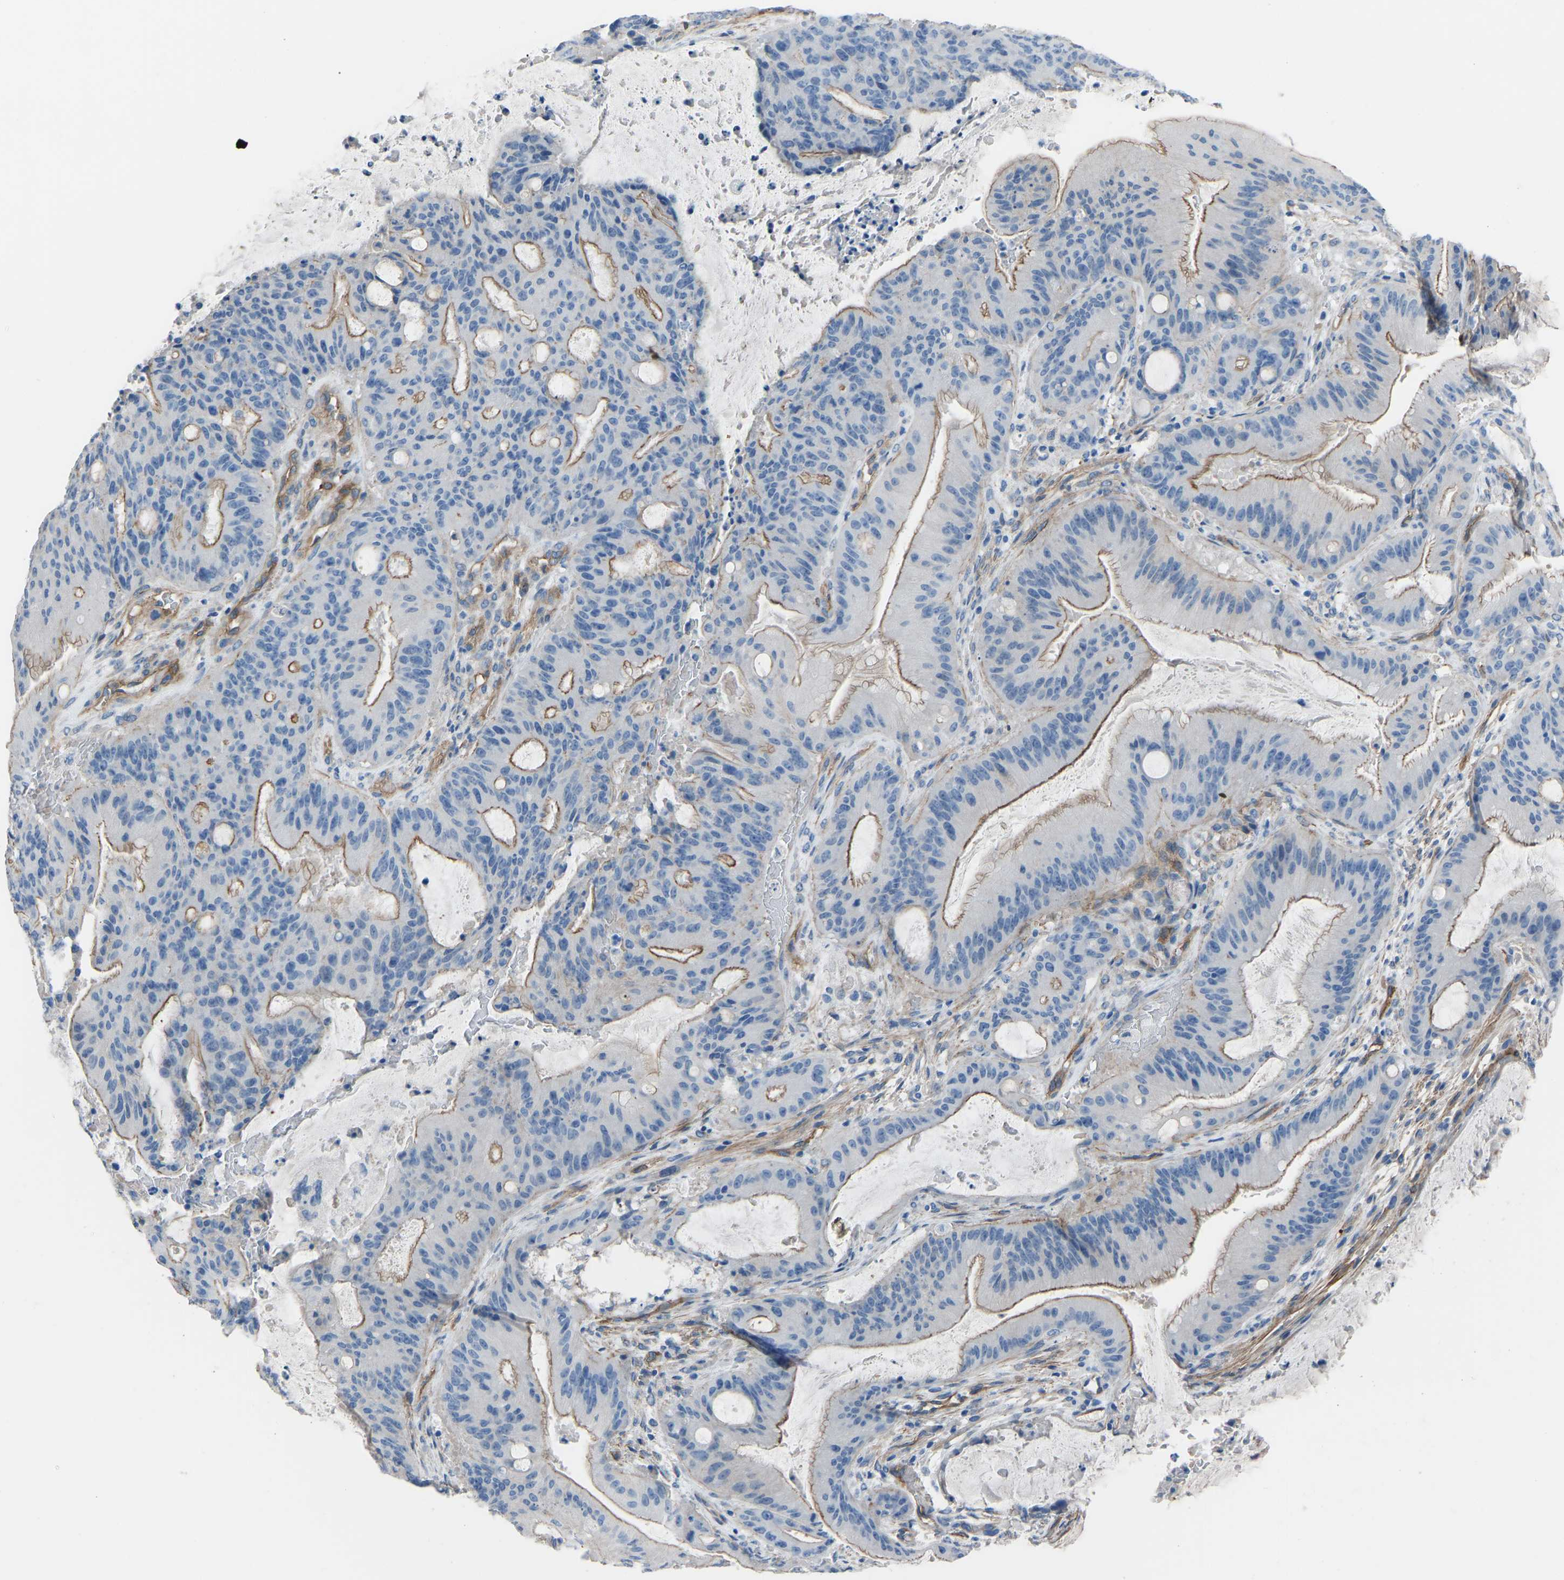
{"staining": {"intensity": "moderate", "quantity": "25%-75%", "location": "cytoplasmic/membranous"}, "tissue": "liver cancer", "cell_type": "Tumor cells", "image_type": "cancer", "snomed": [{"axis": "morphology", "description": "Normal tissue, NOS"}, {"axis": "morphology", "description": "Cholangiocarcinoma"}, {"axis": "topography", "description": "Liver"}, {"axis": "topography", "description": "Peripheral nerve tissue"}], "caption": "Moderate cytoplasmic/membranous positivity is identified in about 25%-75% of tumor cells in liver cholangiocarcinoma.", "gene": "MYH10", "patient": {"sex": "female", "age": 73}}